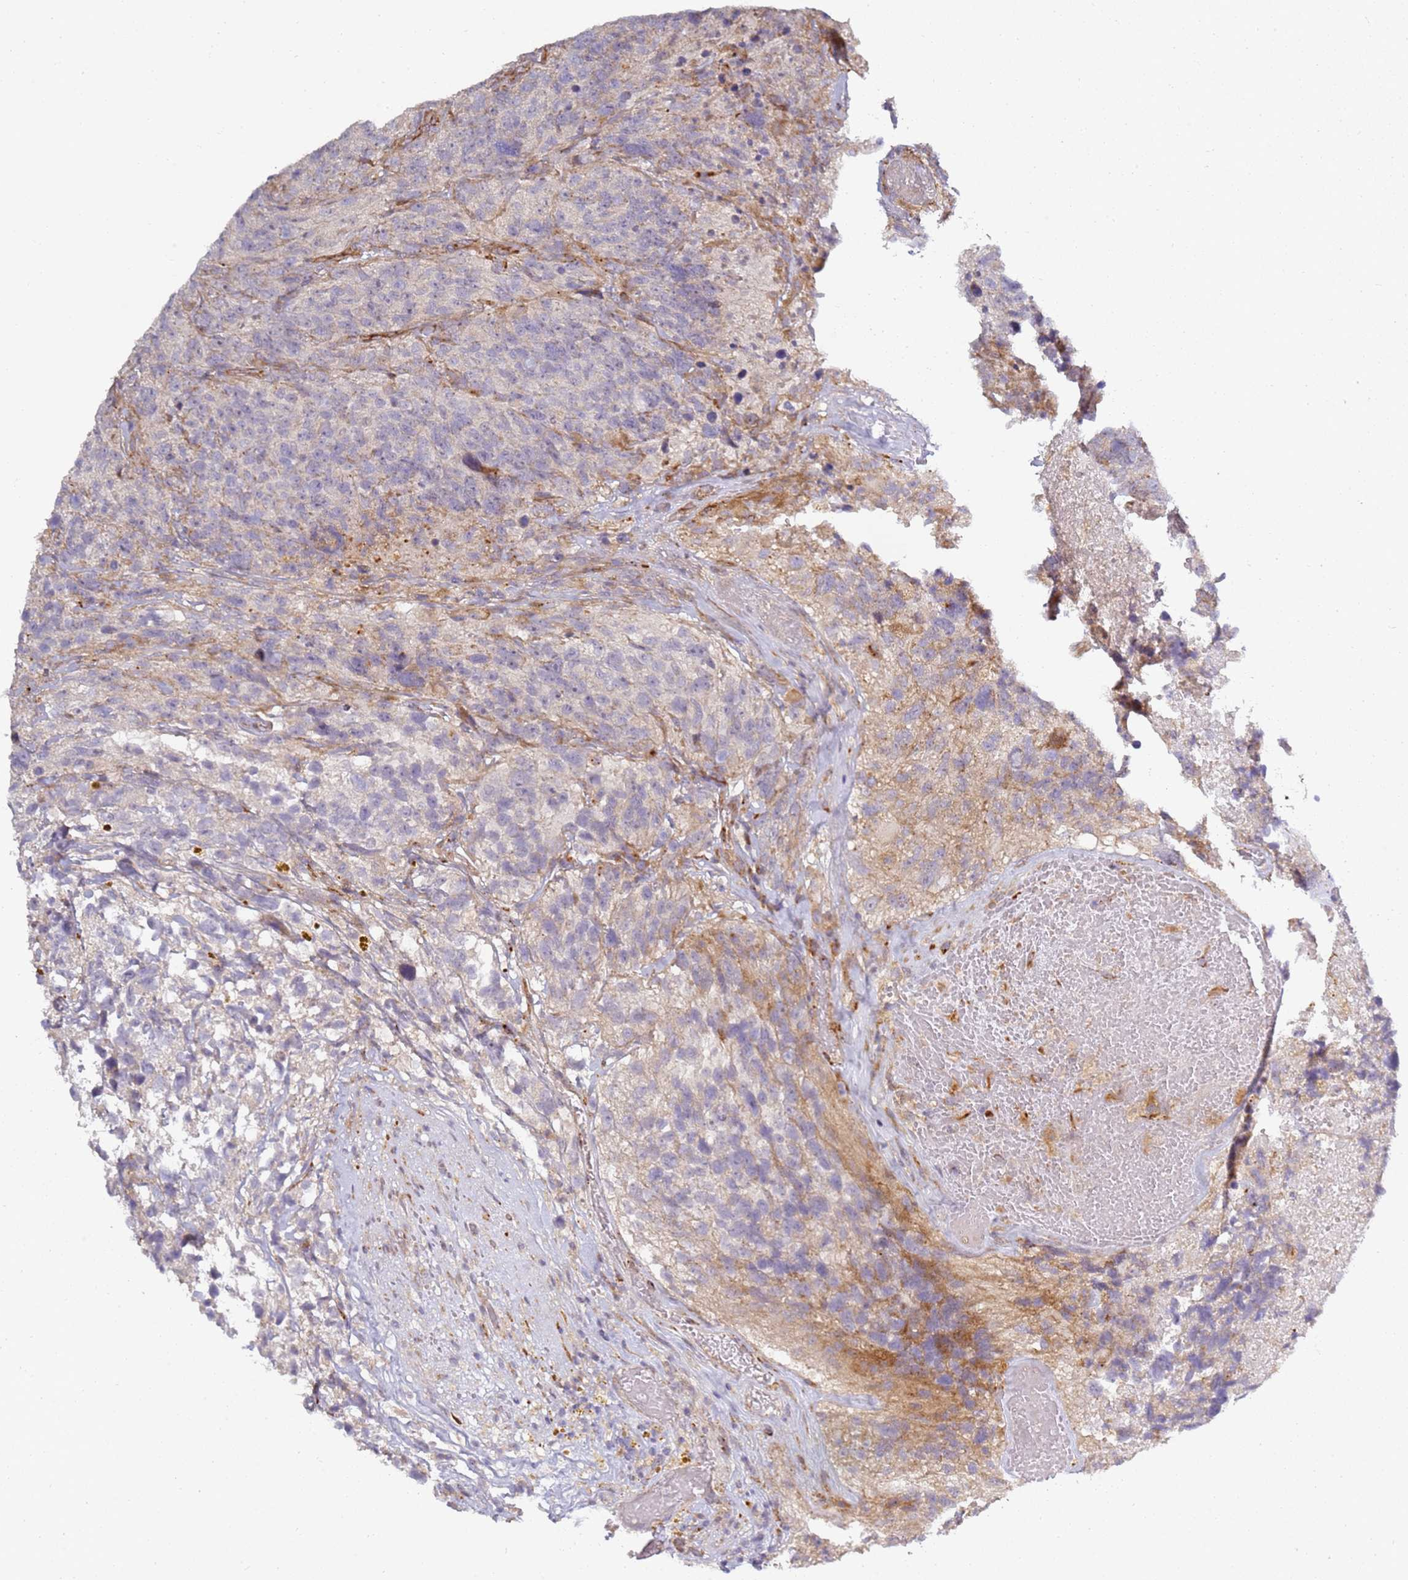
{"staining": {"intensity": "moderate", "quantity": "<25%", "location": "cytoplasmic/membranous"}, "tissue": "glioma", "cell_type": "Tumor cells", "image_type": "cancer", "snomed": [{"axis": "morphology", "description": "Glioma, malignant, High grade"}, {"axis": "topography", "description": "Brain"}], "caption": "Immunohistochemistry (IHC) of human glioma exhibits low levels of moderate cytoplasmic/membranous expression in about <25% of tumor cells.", "gene": "GRAP", "patient": {"sex": "male", "age": 69}}